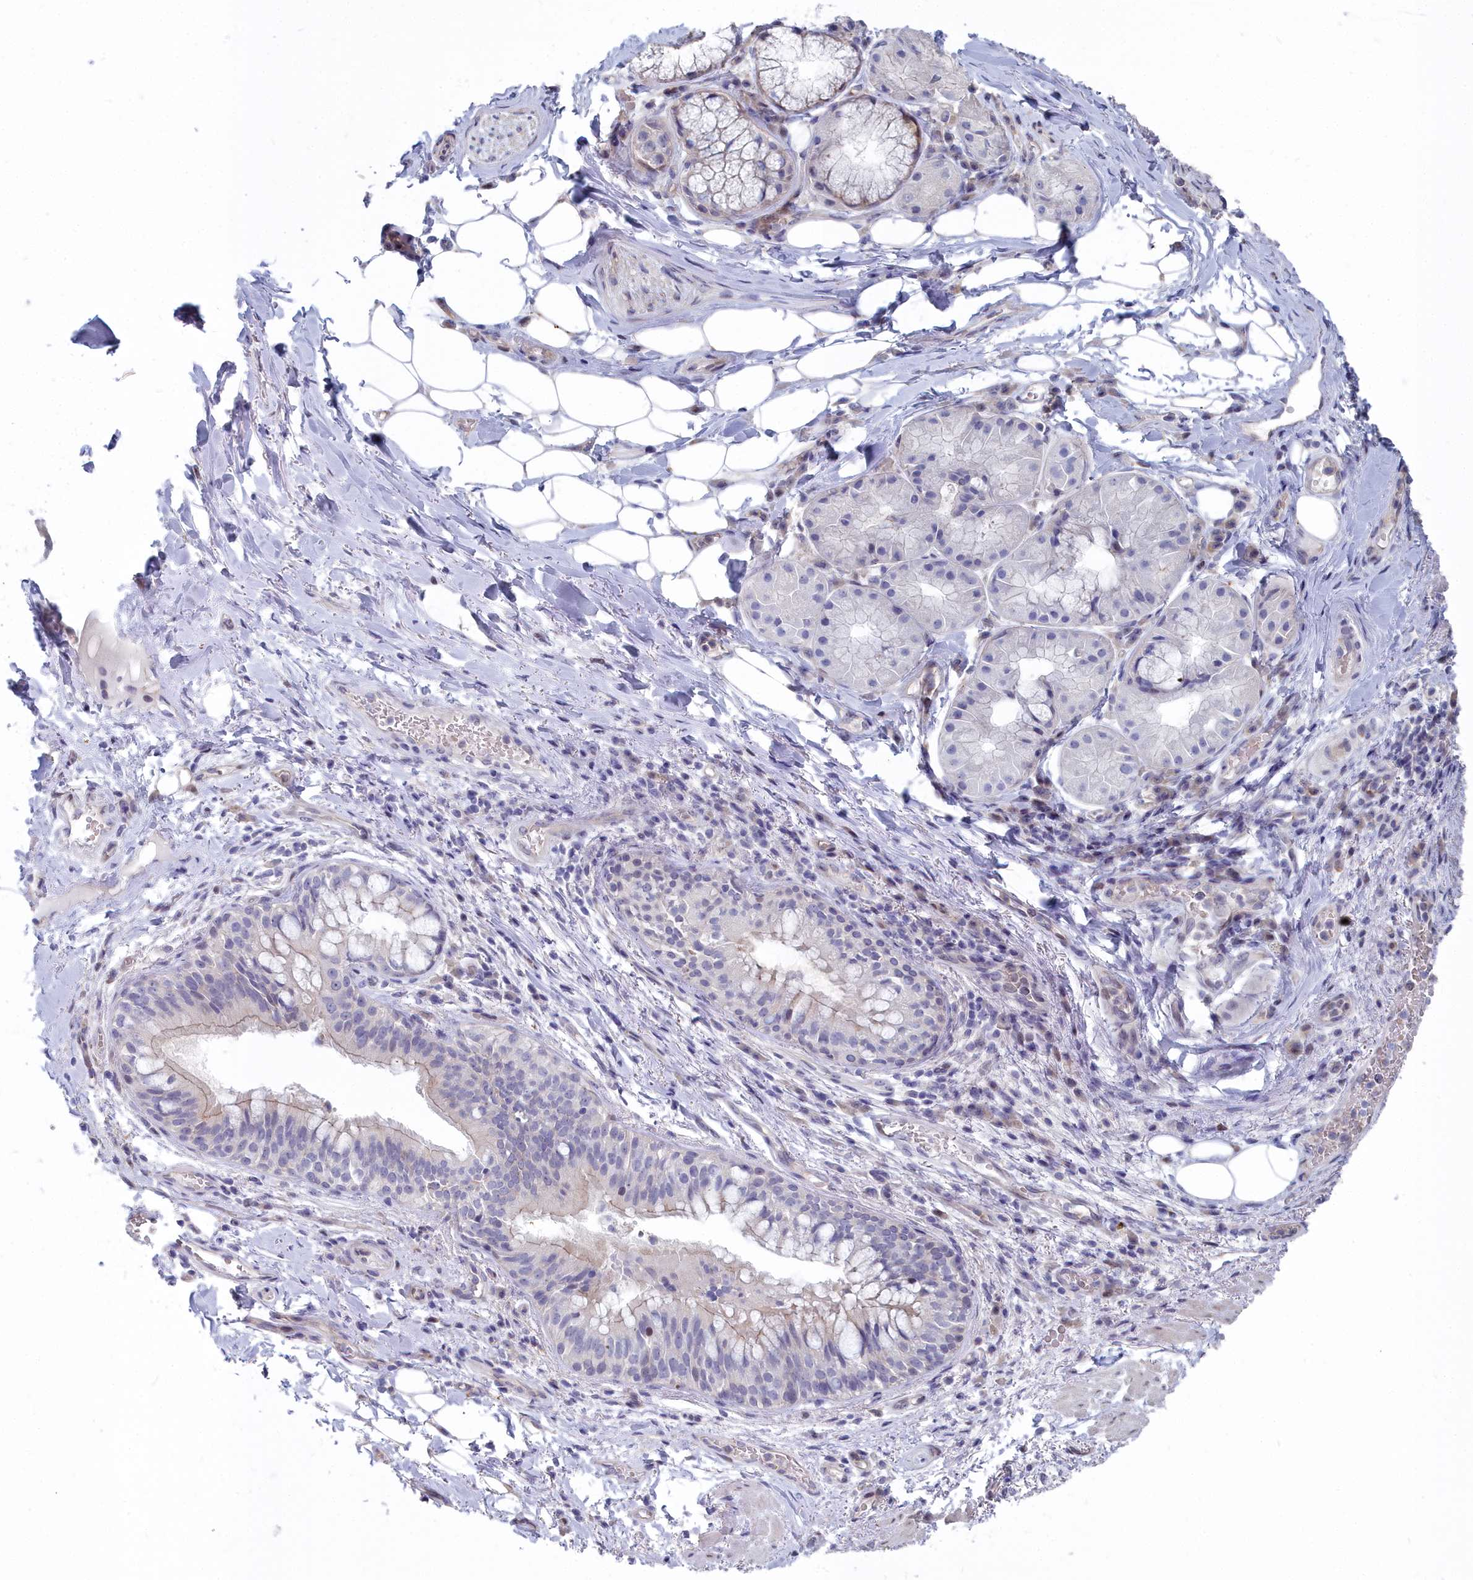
{"staining": {"intensity": "negative", "quantity": "none", "location": "none"}, "tissue": "adipose tissue", "cell_type": "Adipocytes", "image_type": "normal", "snomed": [{"axis": "morphology", "description": "Normal tissue, NOS"}, {"axis": "topography", "description": "Lymph node"}, {"axis": "topography", "description": "Cartilage tissue"}, {"axis": "topography", "description": "Bronchus"}], "caption": "Adipocytes are negative for protein expression in normal human adipose tissue. The staining was performed using DAB (3,3'-diaminobenzidine) to visualize the protein expression in brown, while the nuclei were stained in blue with hematoxylin (Magnification: 20x).", "gene": "RPS27A", "patient": {"sex": "male", "age": 63}}